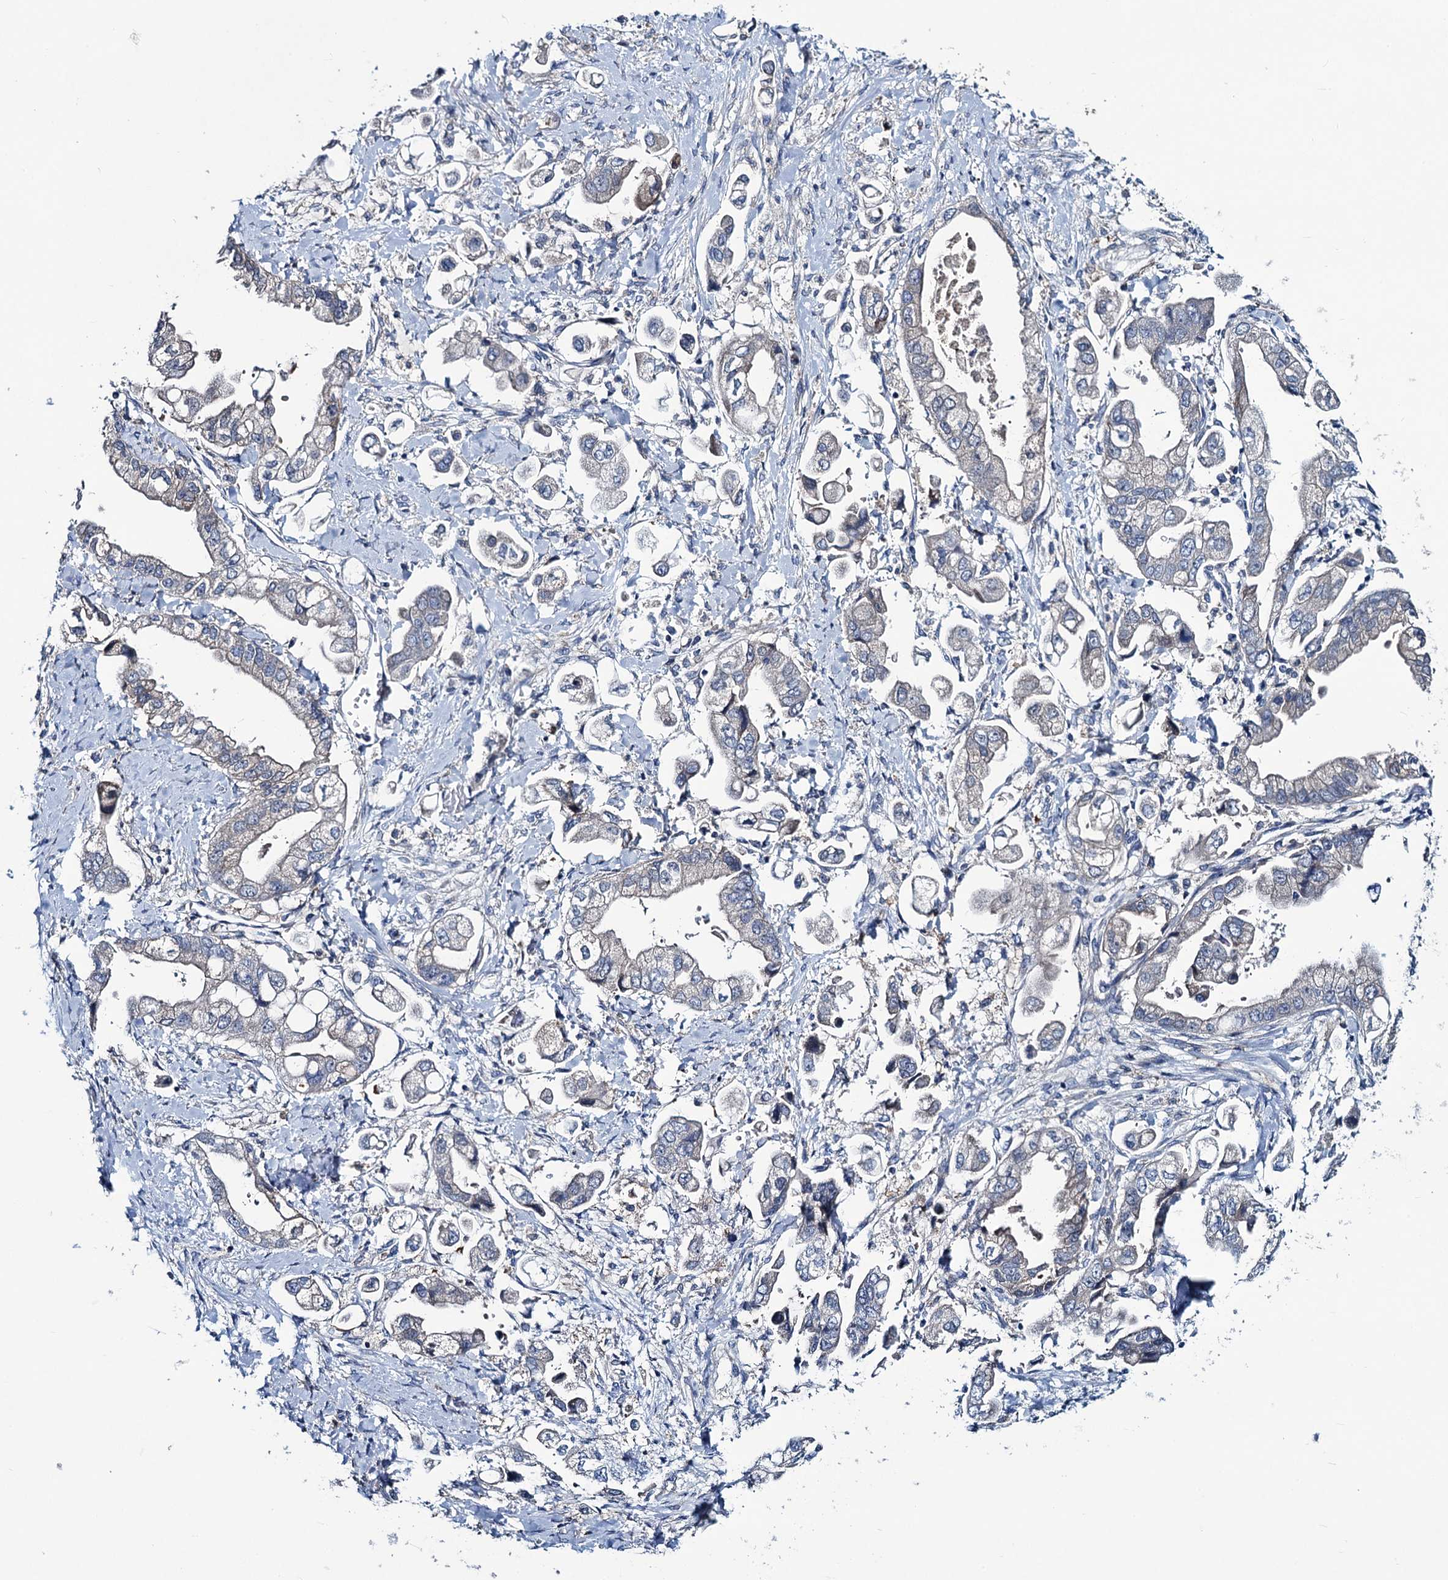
{"staining": {"intensity": "negative", "quantity": "none", "location": "none"}, "tissue": "stomach cancer", "cell_type": "Tumor cells", "image_type": "cancer", "snomed": [{"axis": "morphology", "description": "Adenocarcinoma, NOS"}, {"axis": "topography", "description": "Stomach"}], "caption": "The photomicrograph displays no significant expression in tumor cells of adenocarcinoma (stomach).", "gene": "RTKN2", "patient": {"sex": "male", "age": 62}}